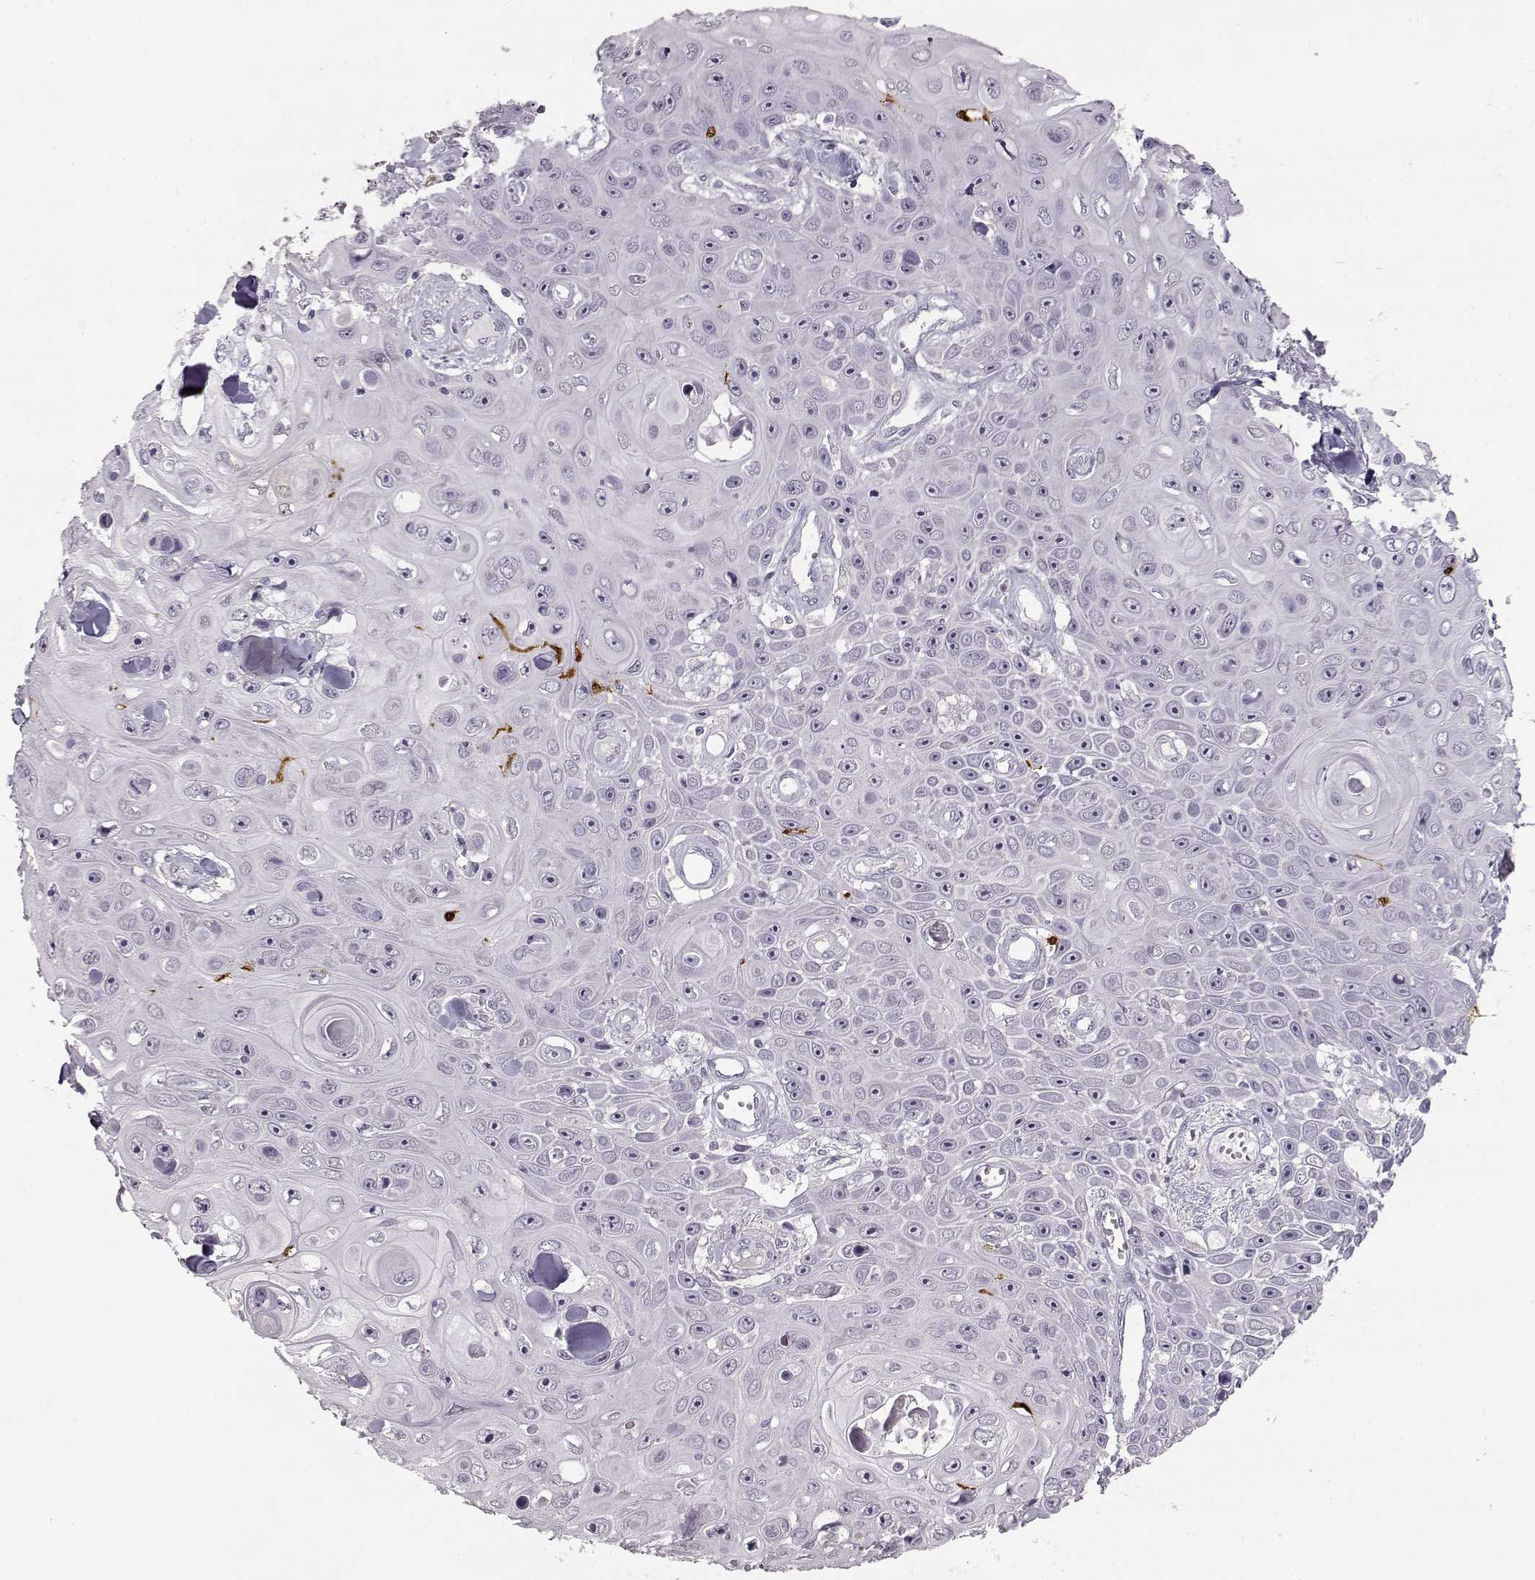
{"staining": {"intensity": "negative", "quantity": "none", "location": "none"}, "tissue": "skin cancer", "cell_type": "Tumor cells", "image_type": "cancer", "snomed": [{"axis": "morphology", "description": "Squamous cell carcinoma, NOS"}, {"axis": "topography", "description": "Skin"}], "caption": "This micrograph is of skin squamous cell carcinoma stained with IHC to label a protein in brown with the nuclei are counter-stained blue. There is no staining in tumor cells.", "gene": "S100B", "patient": {"sex": "male", "age": 82}}